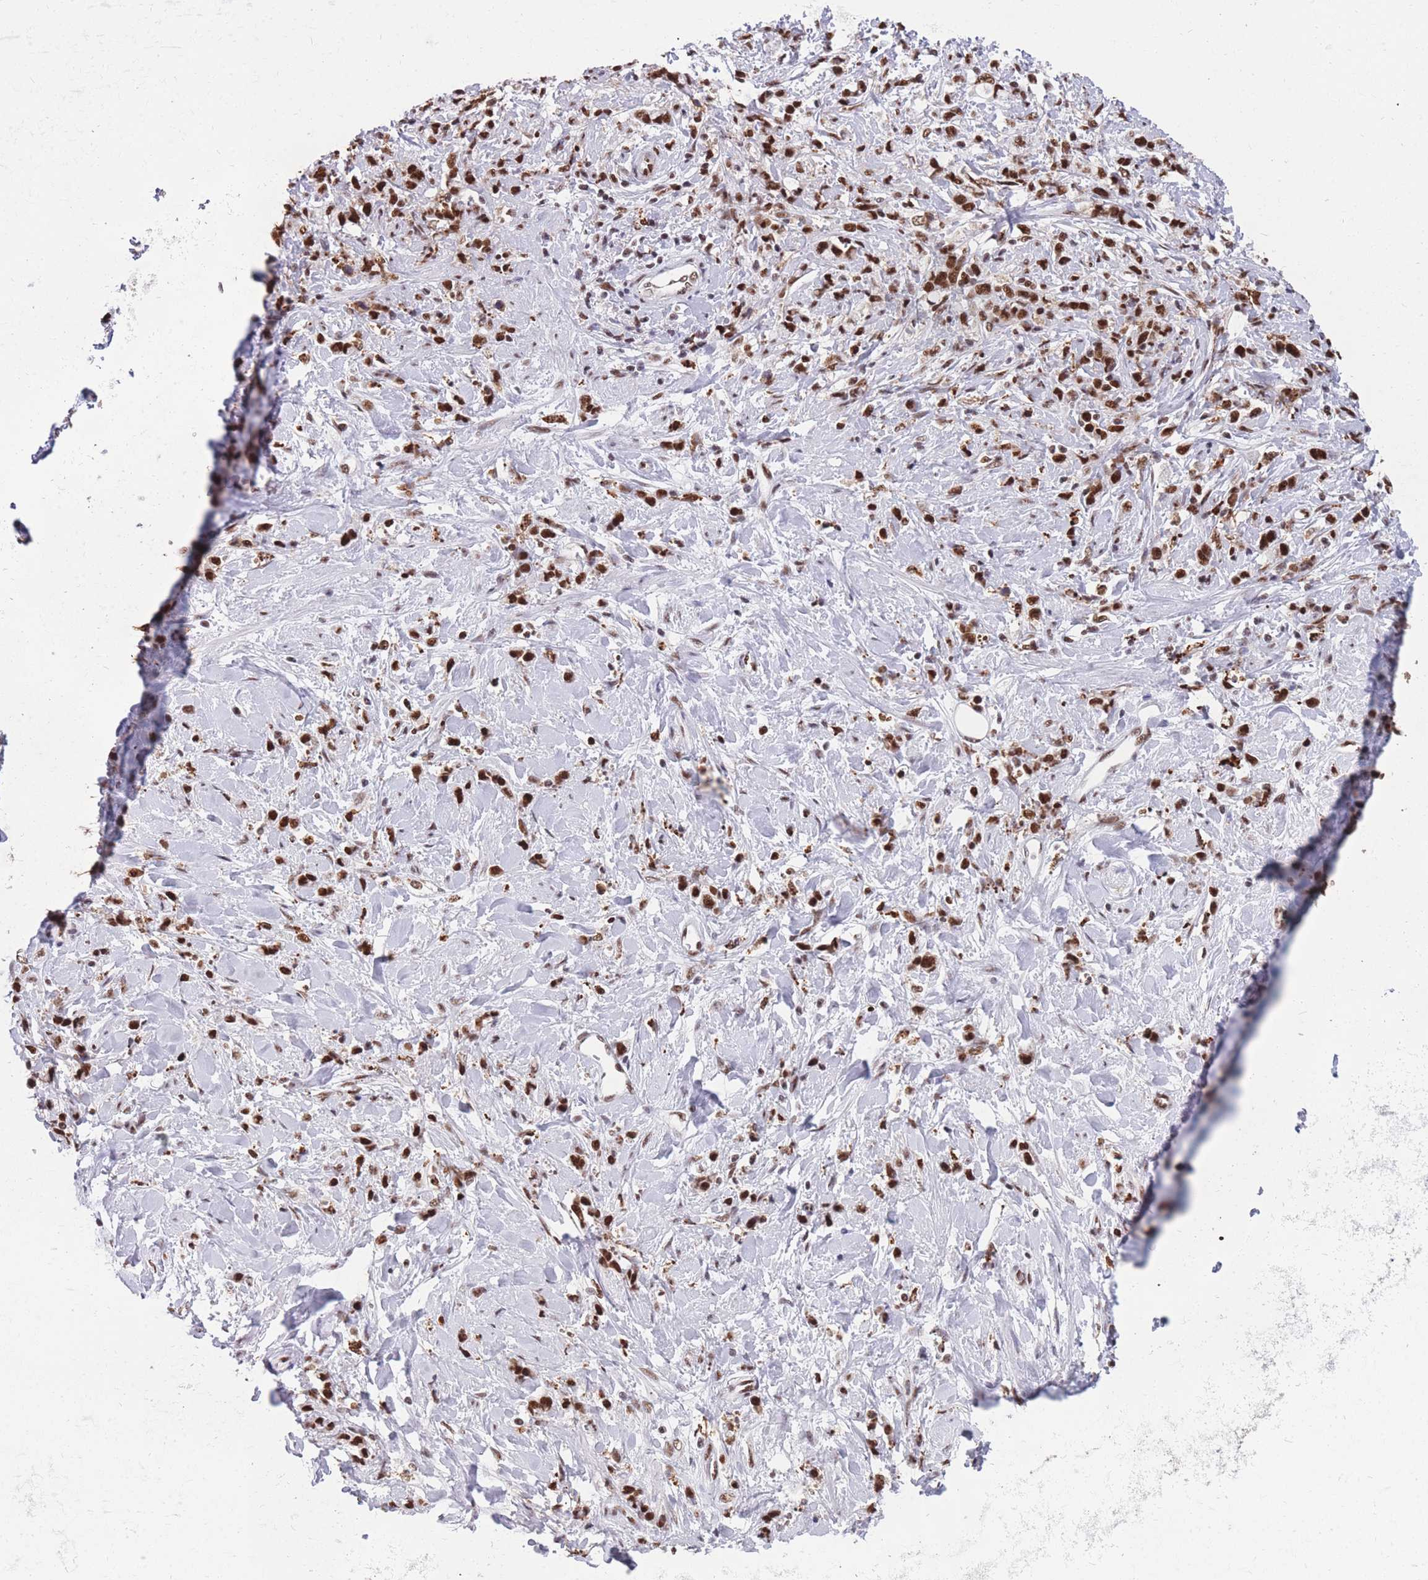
{"staining": {"intensity": "strong", "quantity": ">75%", "location": "nuclear"}, "tissue": "stomach cancer", "cell_type": "Tumor cells", "image_type": "cancer", "snomed": [{"axis": "morphology", "description": "Adenocarcinoma, NOS"}, {"axis": "topography", "description": "Stomach"}], "caption": "Approximately >75% of tumor cells in adenocarcinoma (stomach) demonstrate strong nuclear protein staining as visualized by brown immunohistochemical staining.", "gene": "PRPF19", "patient": {"sex": "female", "age": 60}}